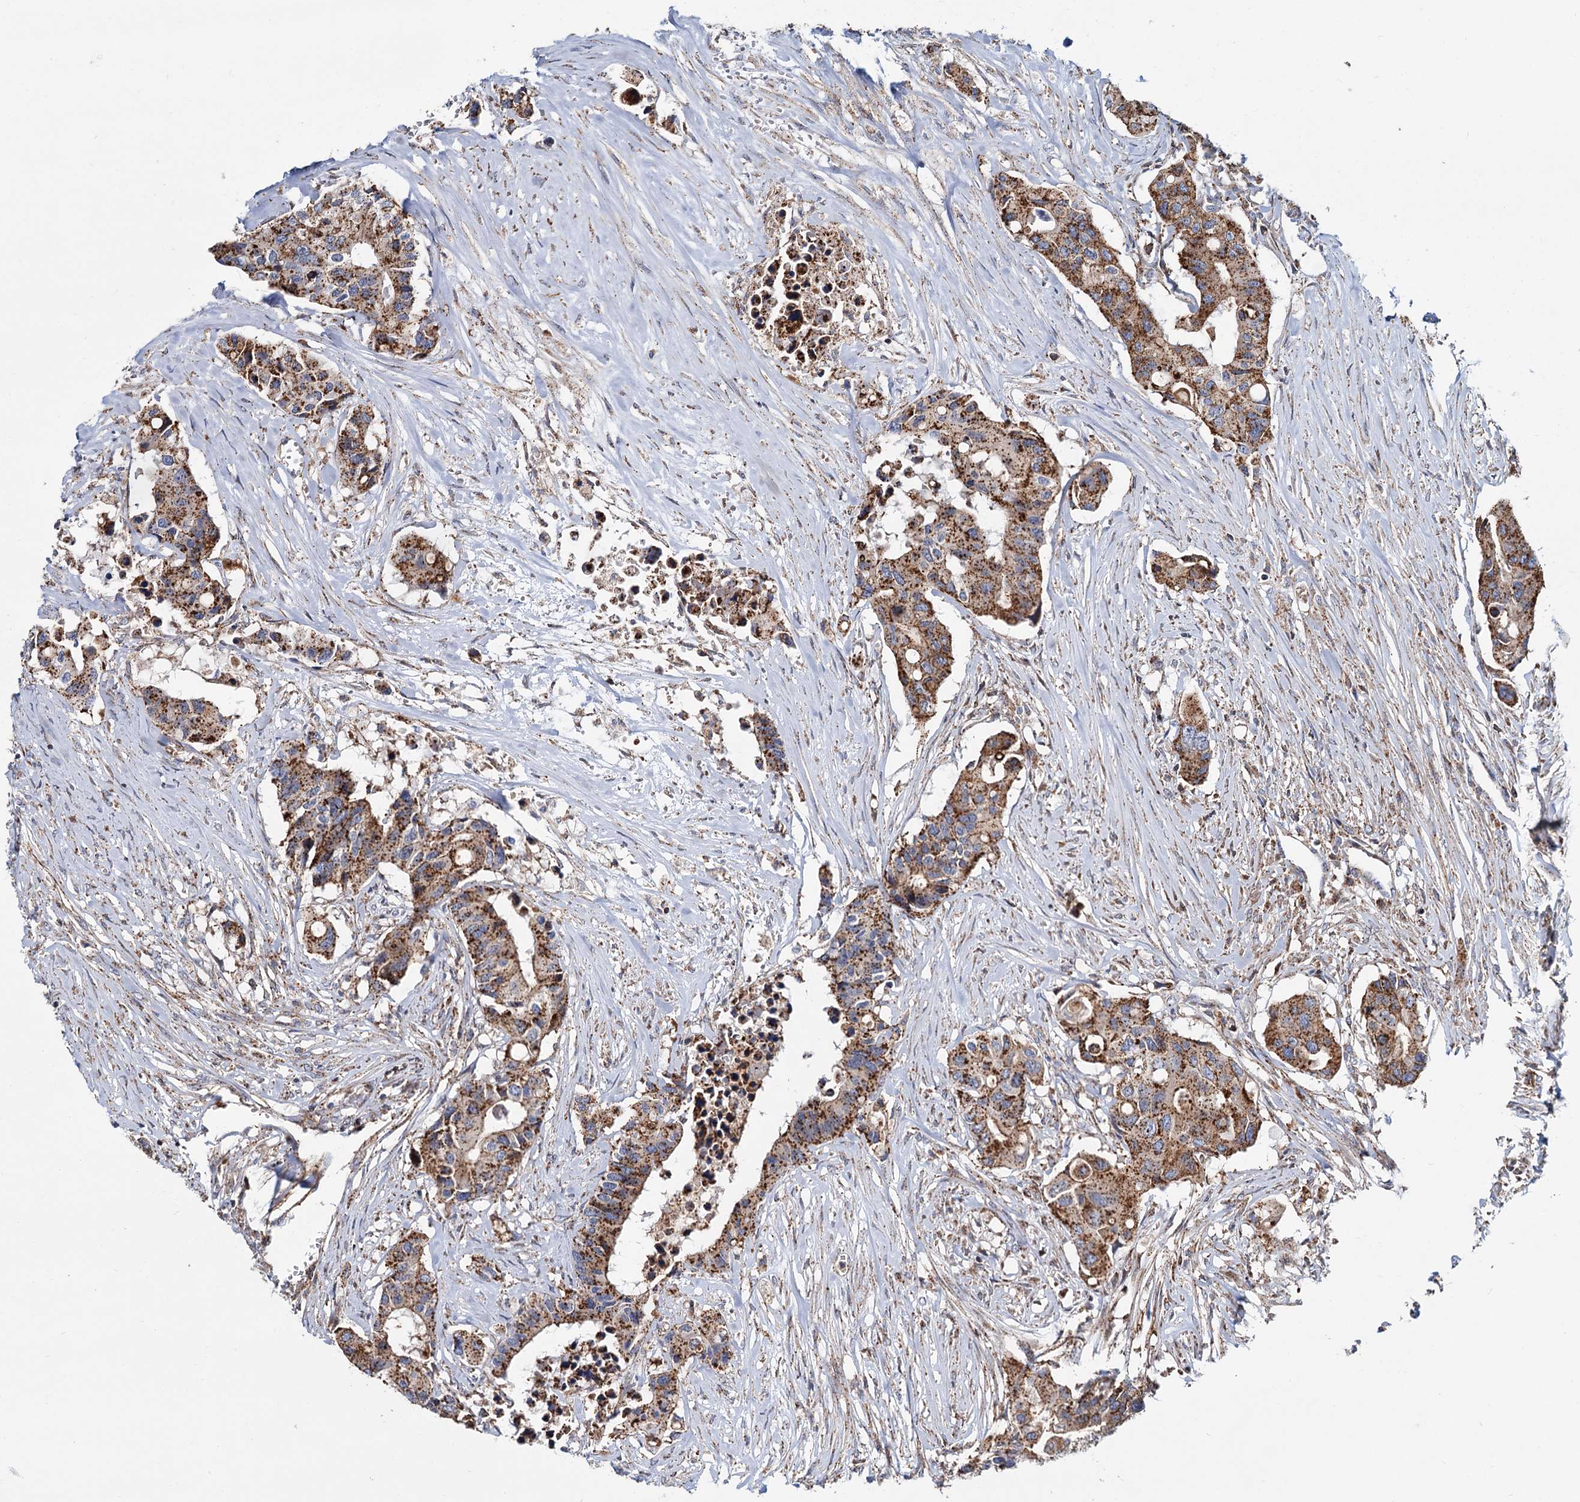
{"staining": {"intensity": "strong", "quantity": ">75%", "location": "cytoplasmic/membranous"}, "tissue": "colorectal cancer", "cell_type": "Tumor cells", "image_type": "cancer", "snomed": [{"axis": "morphology", "description": "Adenocarcinoma, NOS"}, {"axis": "topography", "description": "Colon"}], "caption": "Protein staining demonstrates strong cytoplasmic/membranous expression in approximately >75% of tumor cells in adenocarcinoma (colorectal).", "gene": "PSEN1", "patient": {"sex": "male", "age": 77}}